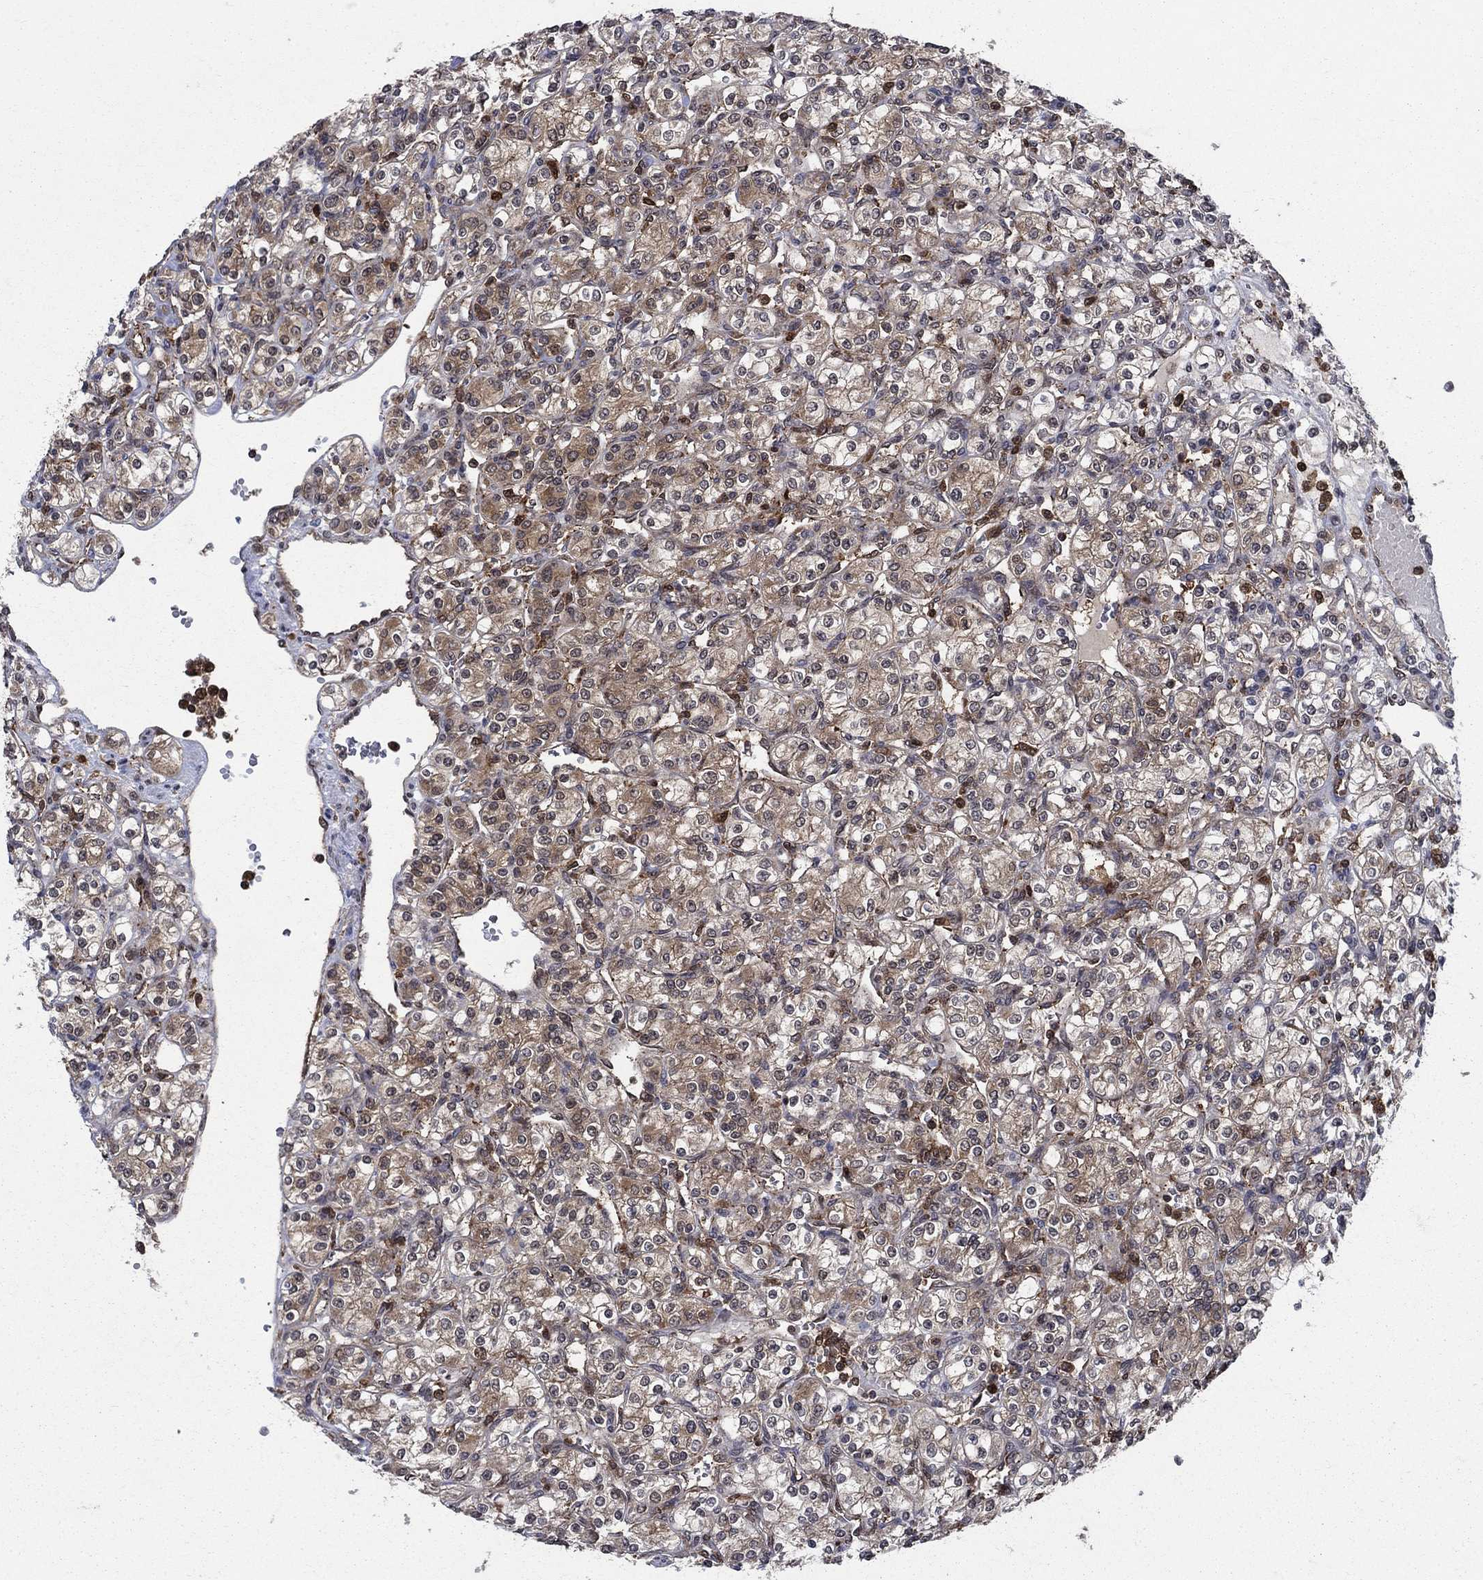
{"staining": {"intensity": "moderate", "quantity": "25%-75%", "location": "cytoplasmic/membranous"}, "tissue": "renal cancer", "cell_type": "Tumor cells", "image_type": "cancer", "snomed": [{"axis": "morphology", "description": "Adenocarcinoma, NOS"}, {"axis": "topography", "description": "Kidney"}], "caption": "The image shows staining of renal adenocarcinoma, revealing moderate cytoplasmic/membranous protein expression (brown color) within tumor cells.", "gene": "CACYBP", "patient": {"sex": "male", "age": 77}}